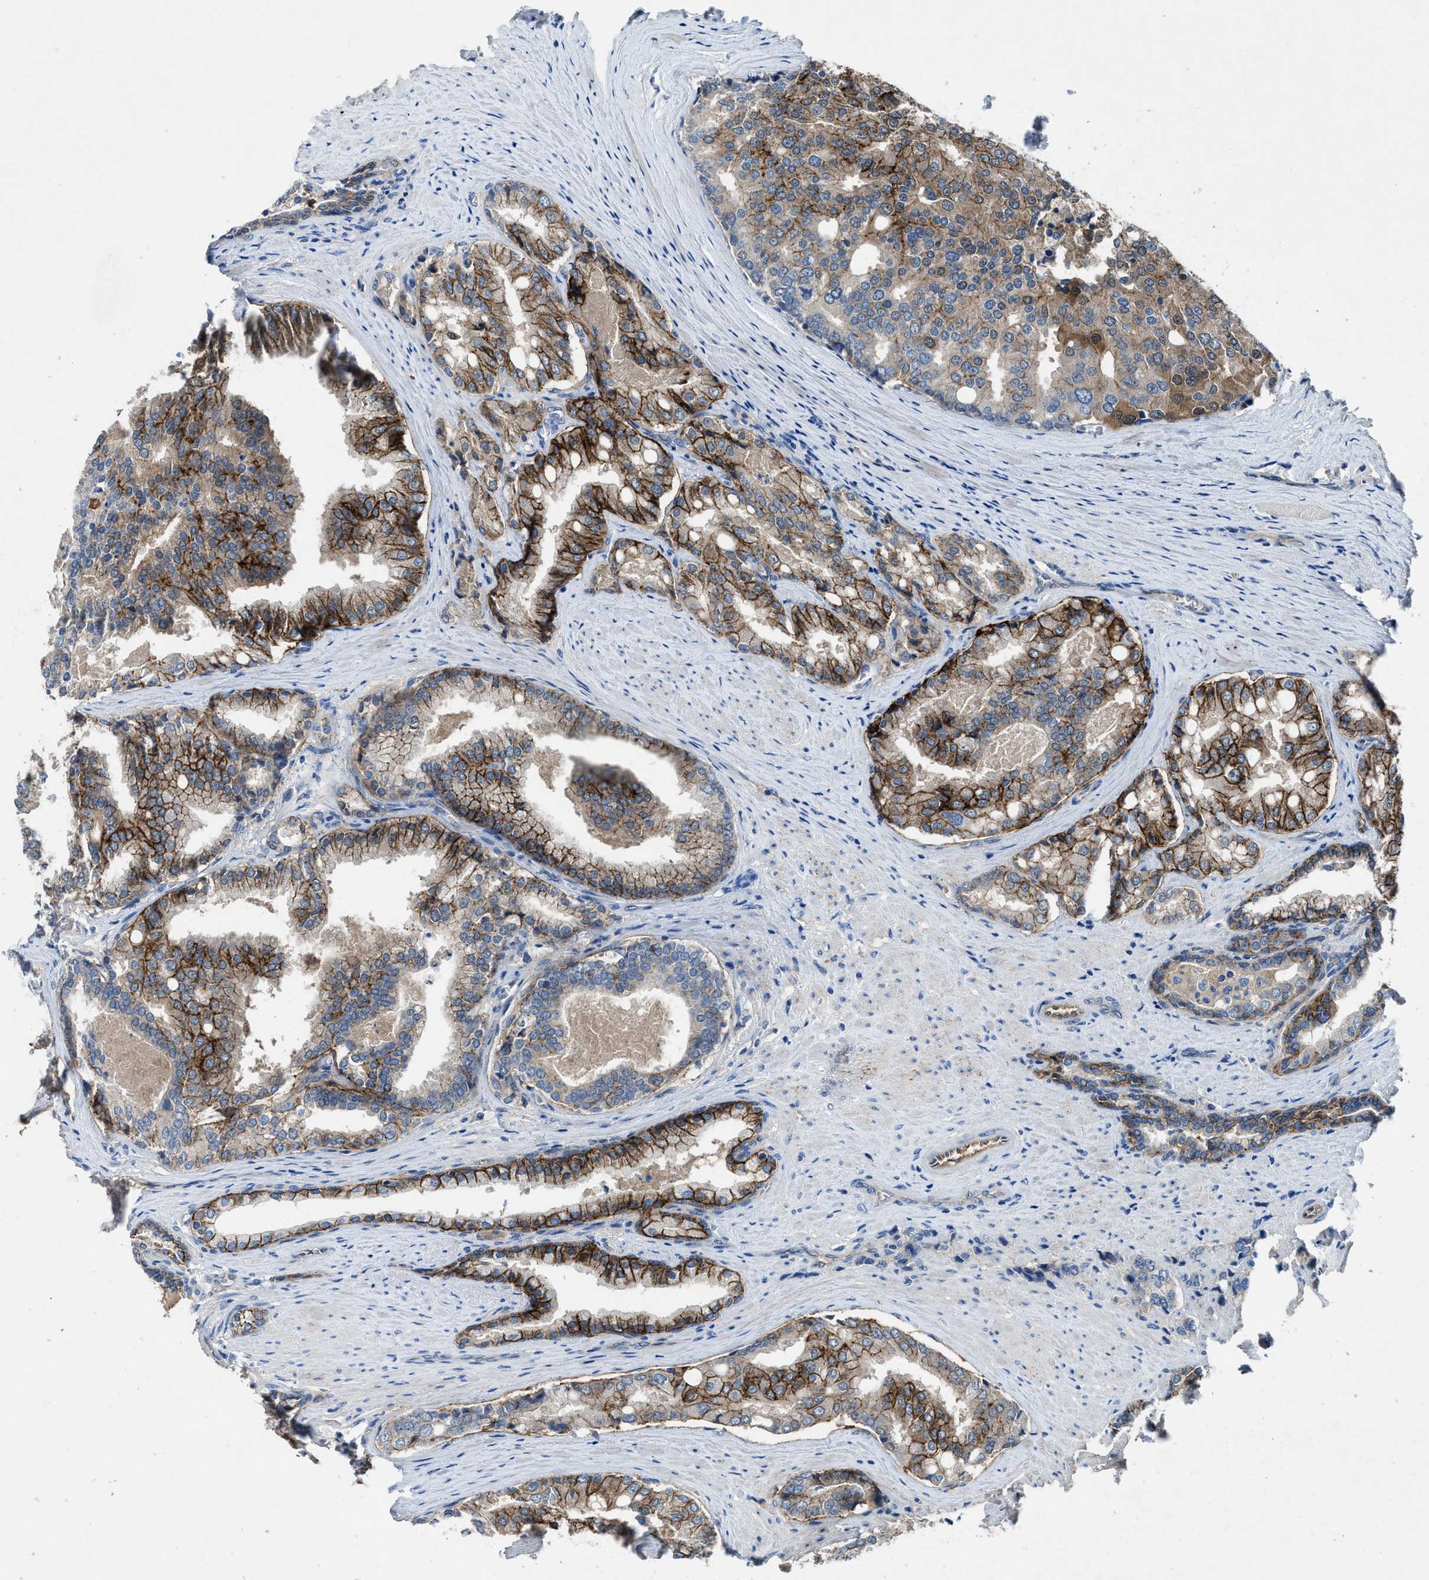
{"staining": {"intensity": "strong", "quantity": ">75%", "location": "cytoplasmic/membranous"}, "tissue": "prostate cancer", "cell_type": "Tumor cells", "image_type": "cancer", "snomed": [{"axis": "morphology", "description": "Adenocarcinoma, High grade"}, {"axis": "topography", "description": "Prostate"}], "caption": "A brown stain highlights strong cytoplasmic/membranous staining of a protein in prostate cancer (high-grade adenocarcinoma) tumor cells. Immunohistochemistry stains the protein in brown and the nuclei are stained blue.", "gene": "PTGFRN", "patient": {"sex": "male", "age": 50}}